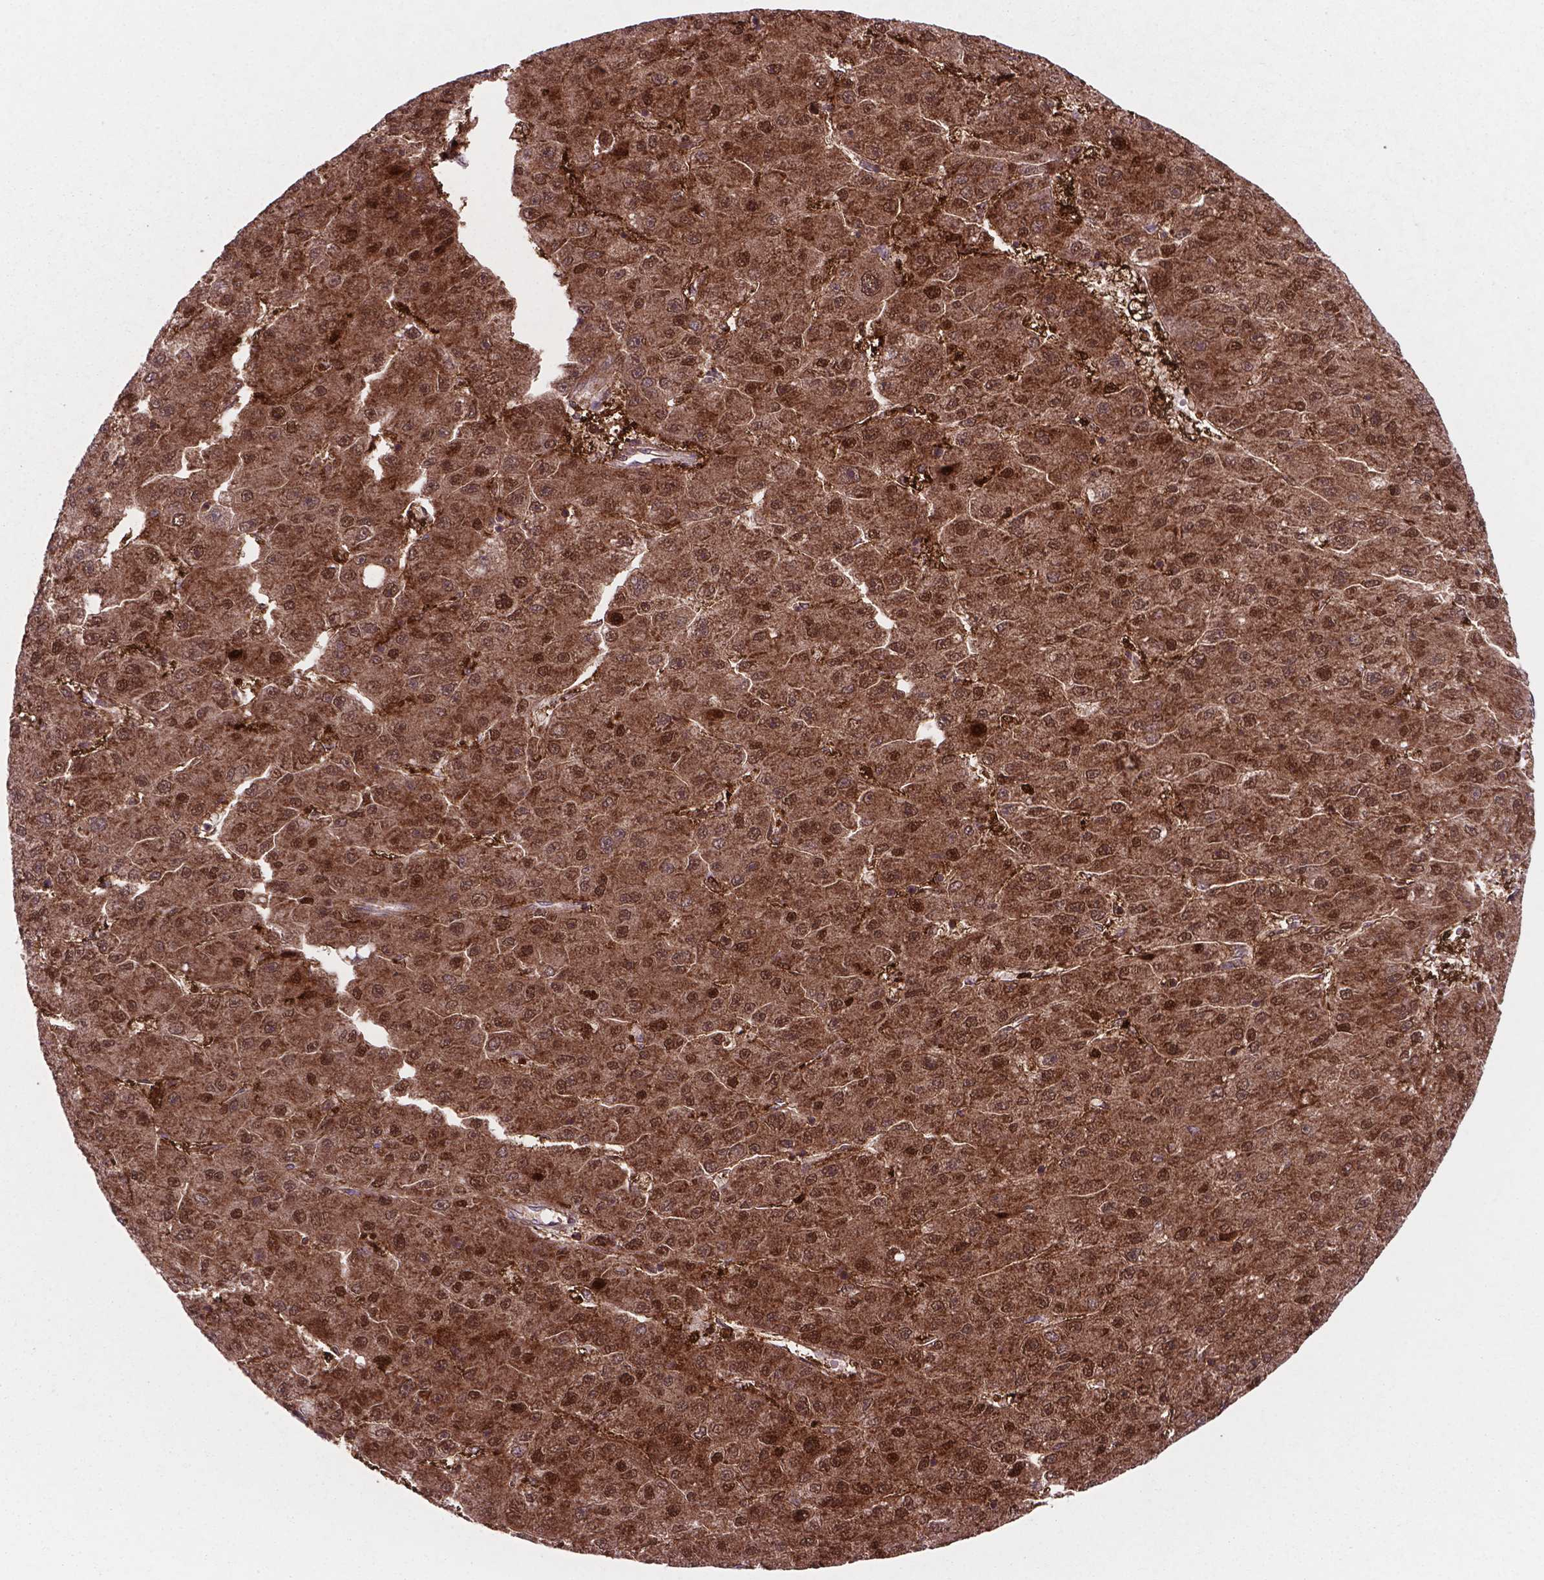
{"staining": {"intensity": "strong", "quantity": ">75%", "location": "cytoplasmic/membranous,nuclear"}, "tissue": "liver cancer", "cell_type": "Tumor cells", "image_type": "cancer", "snomed": [{"axis": "morphology", "description": "Carcinoma, Hepatocellular, NOS"}, {"axis": "topography", "description": "Liver"}], "caption": "Immunohistochemical staining of liver cancer (hepatocellular carcinoma) shows high levels of strong cytoplasmic/membranous and nuclear protein positivity in approximately >75% of tumor cells. (DAB (3,3'-diaminobenzidine) = brown stain, brightfield microscopy at high magnification).", "gene": "LDHA", "patient": {"sex": "male", "age": 67}}